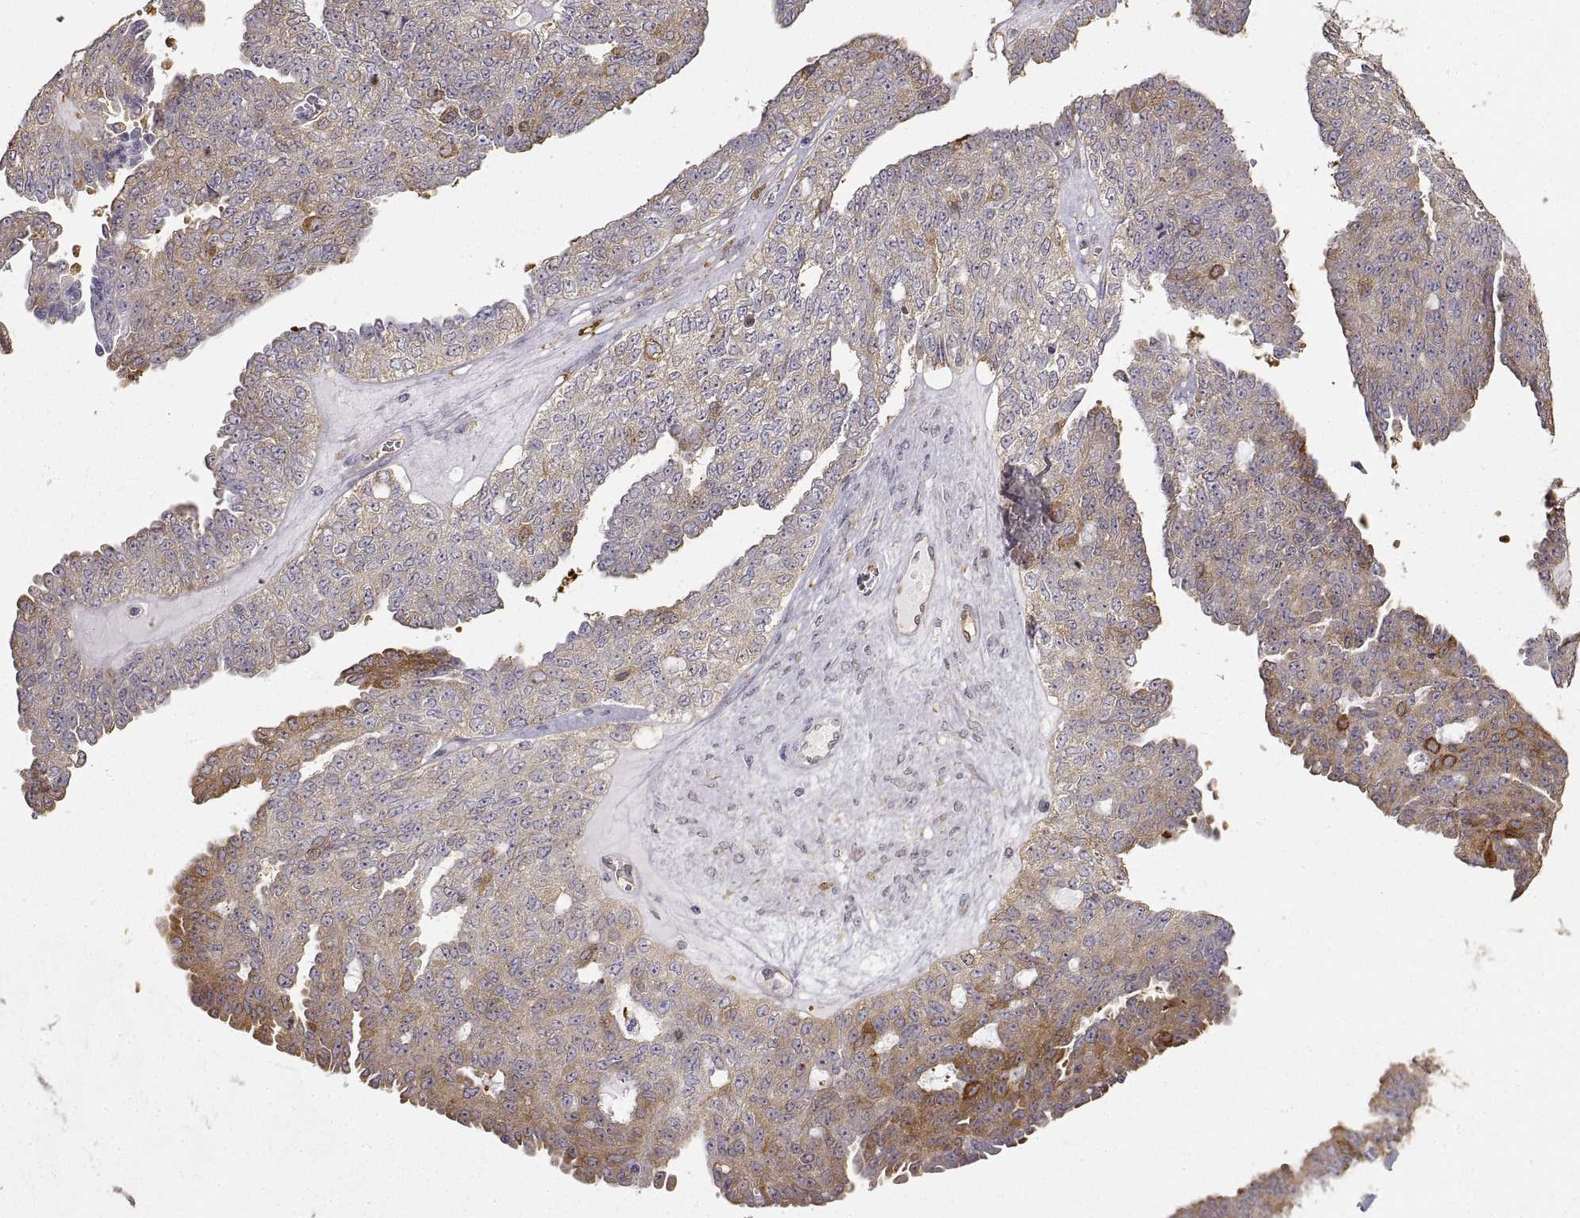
{"staining": {"intensity": "strong", "quantity": "<25%", "location": "cytoplasmic/membranous"}, "tissue": "ovarian cancer", "cell_type": "Tumor cells", "image_type": "cancer", "snomed": [{"axis": "morphology", "description": "Cystadenocarcinoma, serous, NOS"}, {"axis": "topography", "description": "Ovary"}], "caption": "Human serous cystadenocarcinoma (ovarian) stained for a protein (brown) demonstrates strong cytoplasmic/membranous positive expression in approximately <25% of tumor cells.", "gene": "HSP90AB1", "patient": {"sex": "female", "age": 71}}